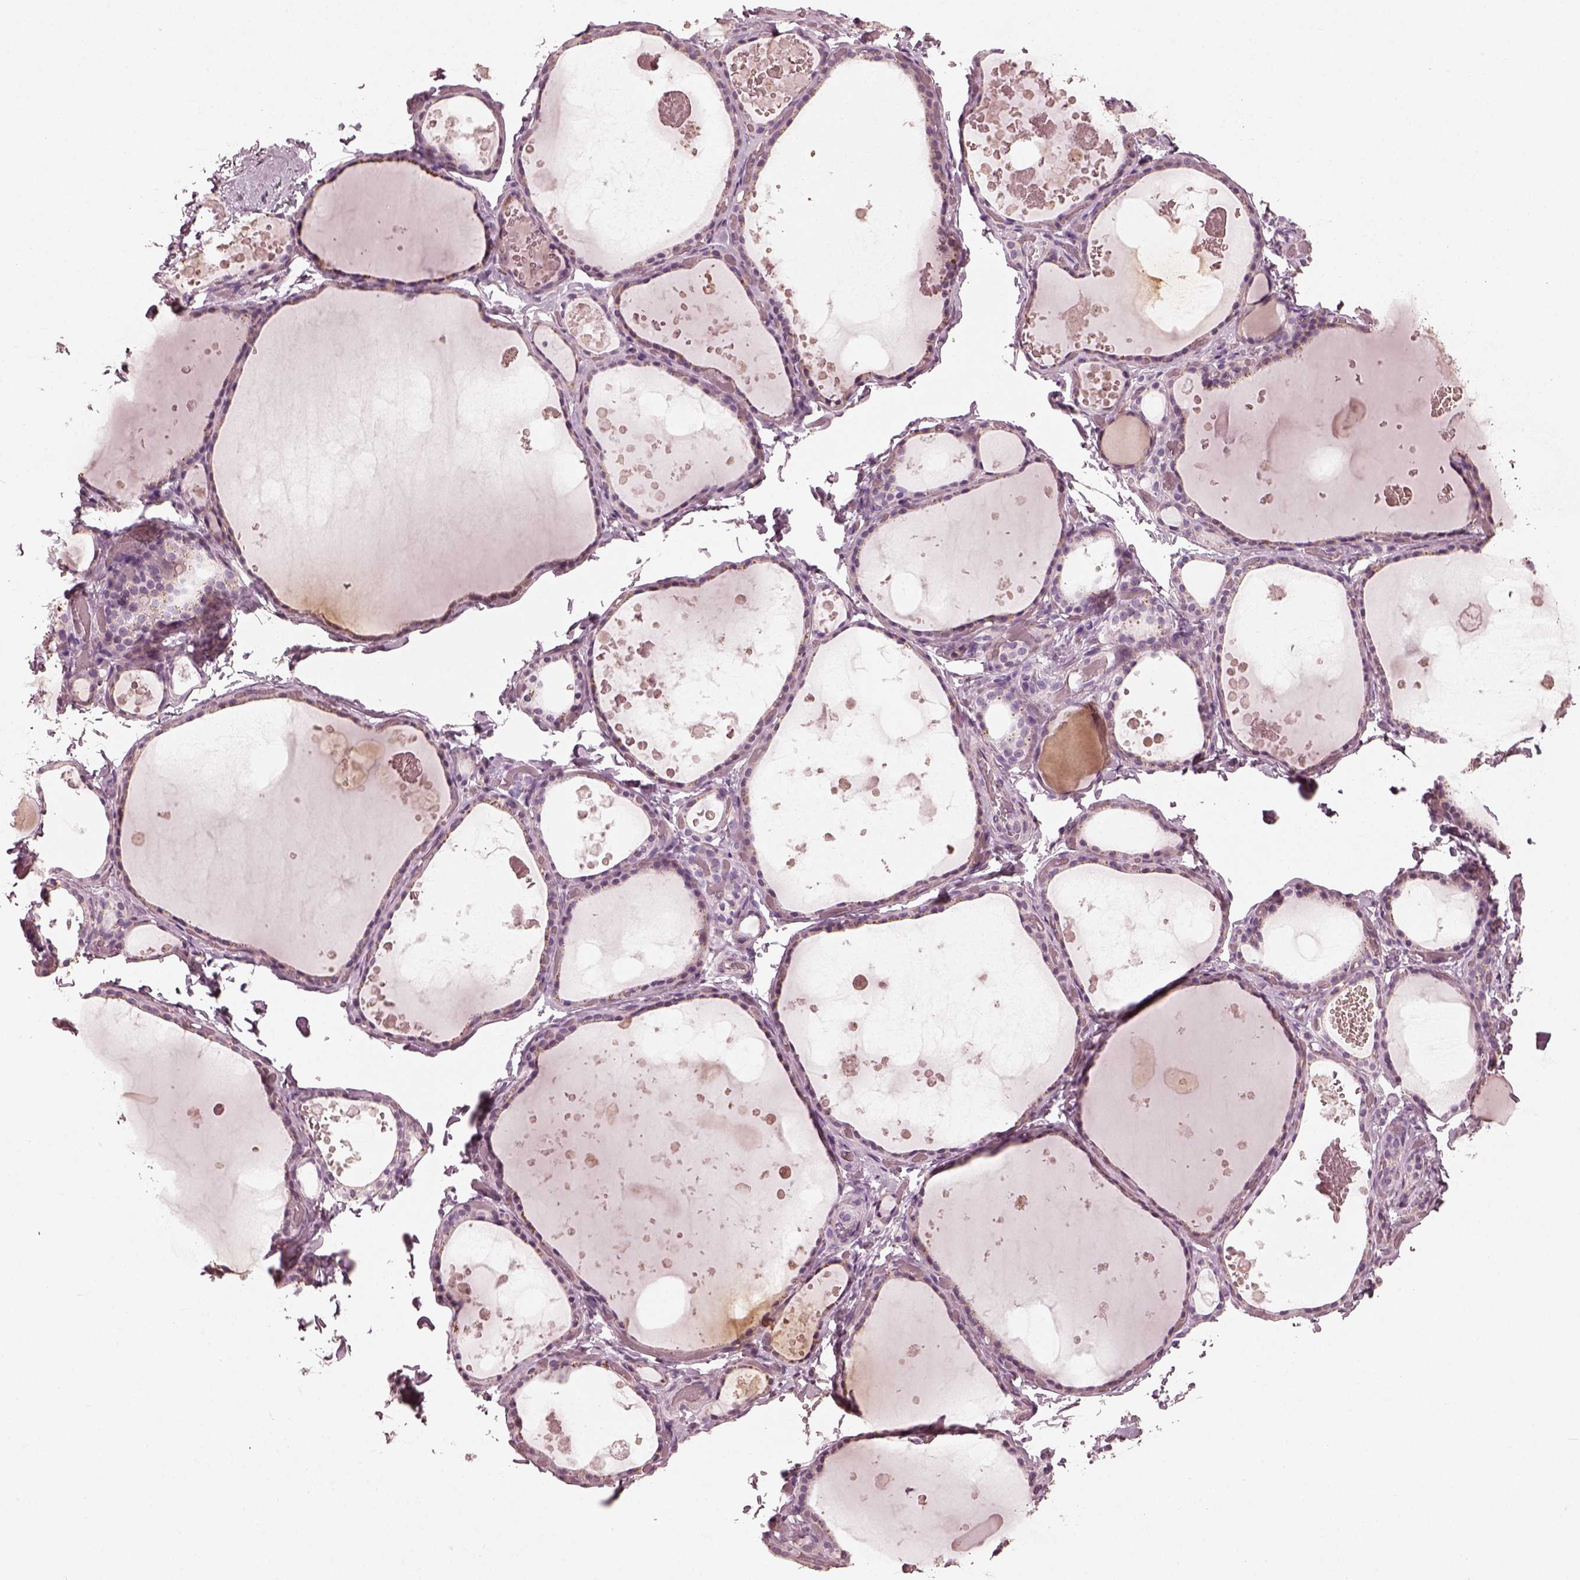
{"staining": {"intensity": "negative", "quantity": "none", "location": "none"}, "tissue": "thyroid gland", "cell_type": "Glandular cells", "image_type": "normal", "snomed": [{"axis": "morphology", "description": "Normal tissue, NOS"}, {"axis": "topography", "description": "Thyroid gland"}], "caption": "Thyroid gland stained for a protein using immunohistochemistry reveals no staining glandular cells.", "gene": "OPTC", "patient": {"sex": "female", "age": 56}}